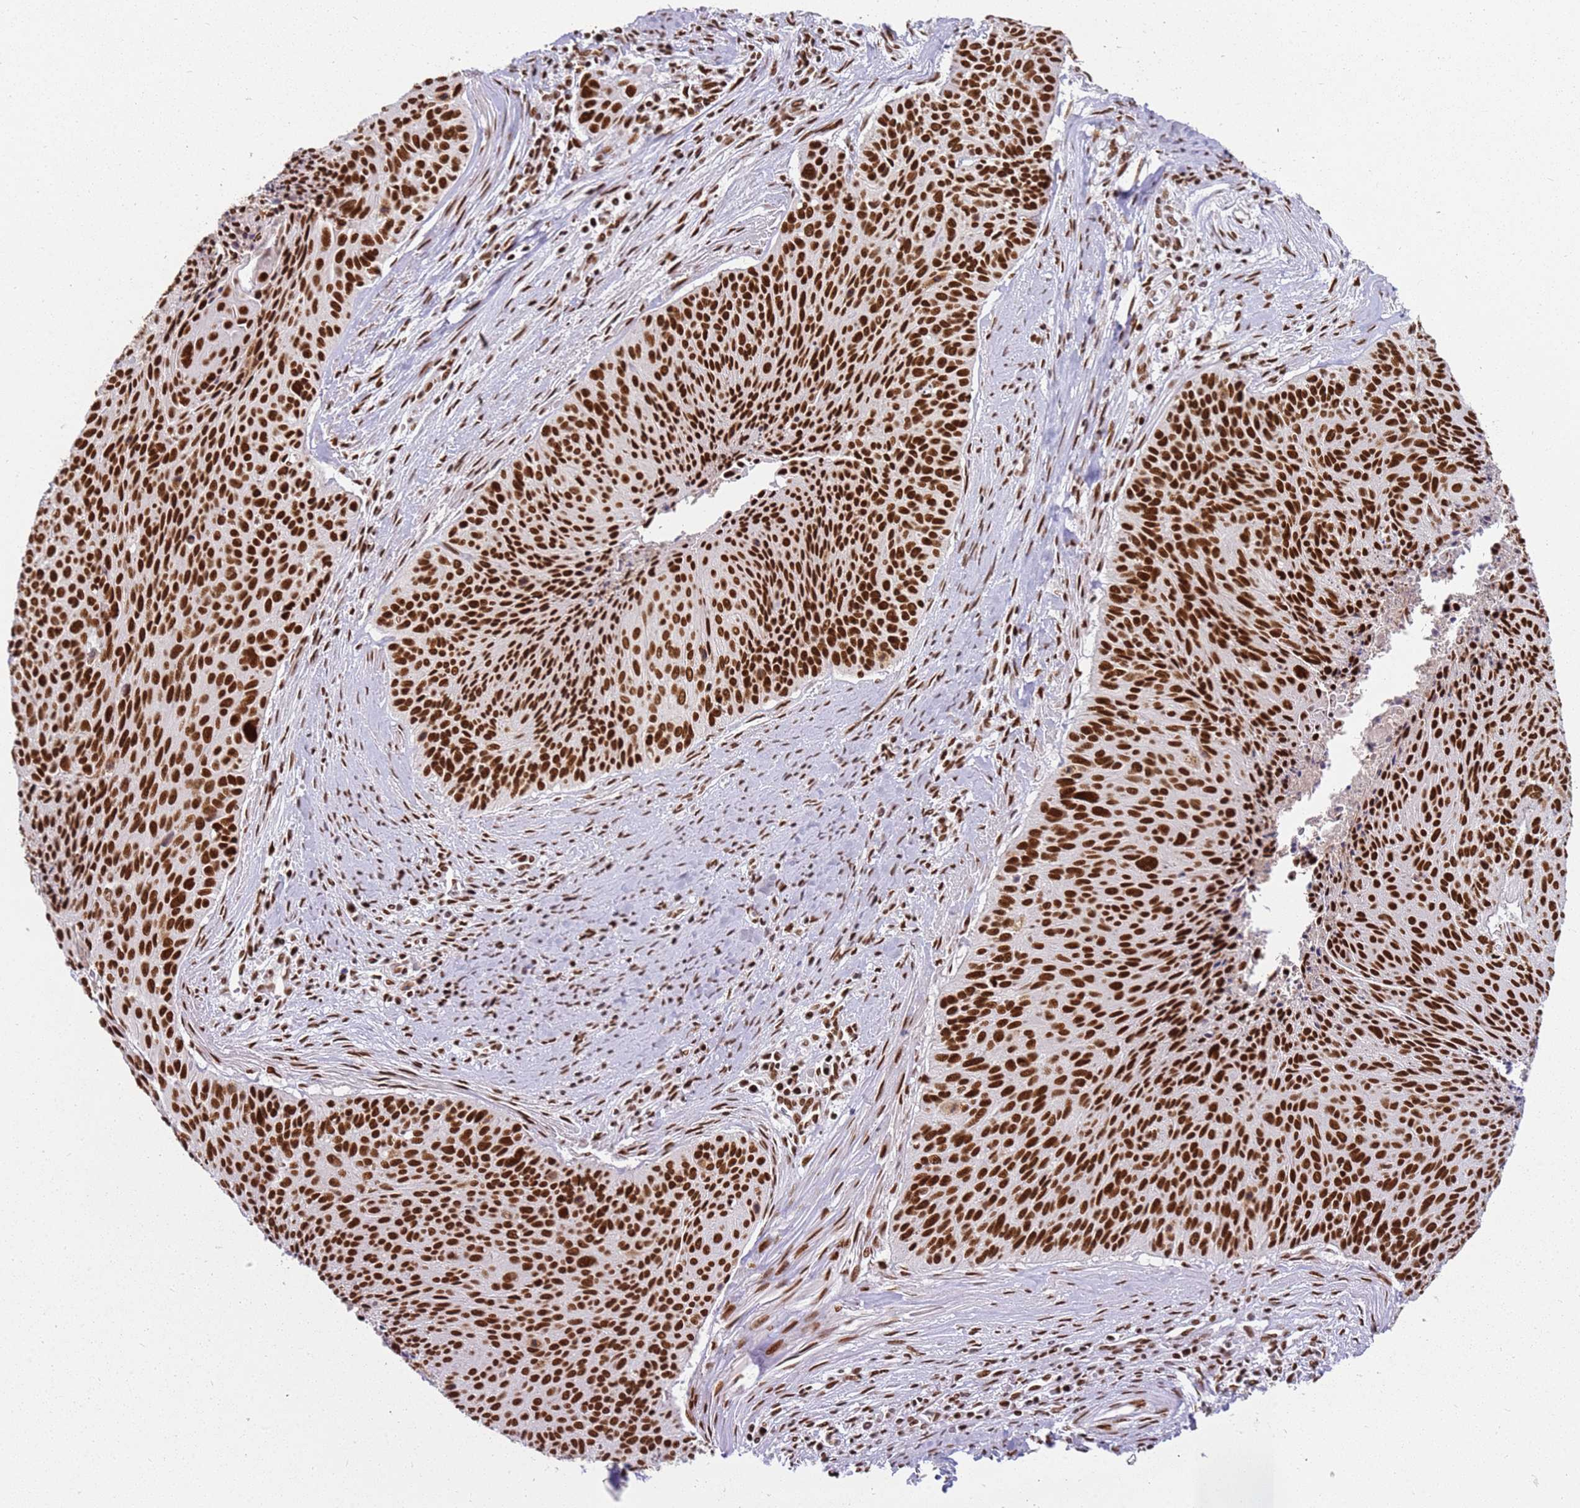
{"staining": {"intensity": "strong", "quantity": ">75%", "location": "nuclear"}, "tissue": "cervical cancer", "cell_type": "Tumor cells", "image_type": "cancer", "snomed": [{"axis": "morphology", "description": "Squamous cell carcinoma, NOS"}, {"axis": "topography", "description": "Cervix"}], "caption": "Protein analysis of cervical squamous cell carcinoma tissue reveals strong nuclear staining in about >75% of tumor cells.", "gene": "TENT4A", "patient": {"sex": "female", "age": 55}}